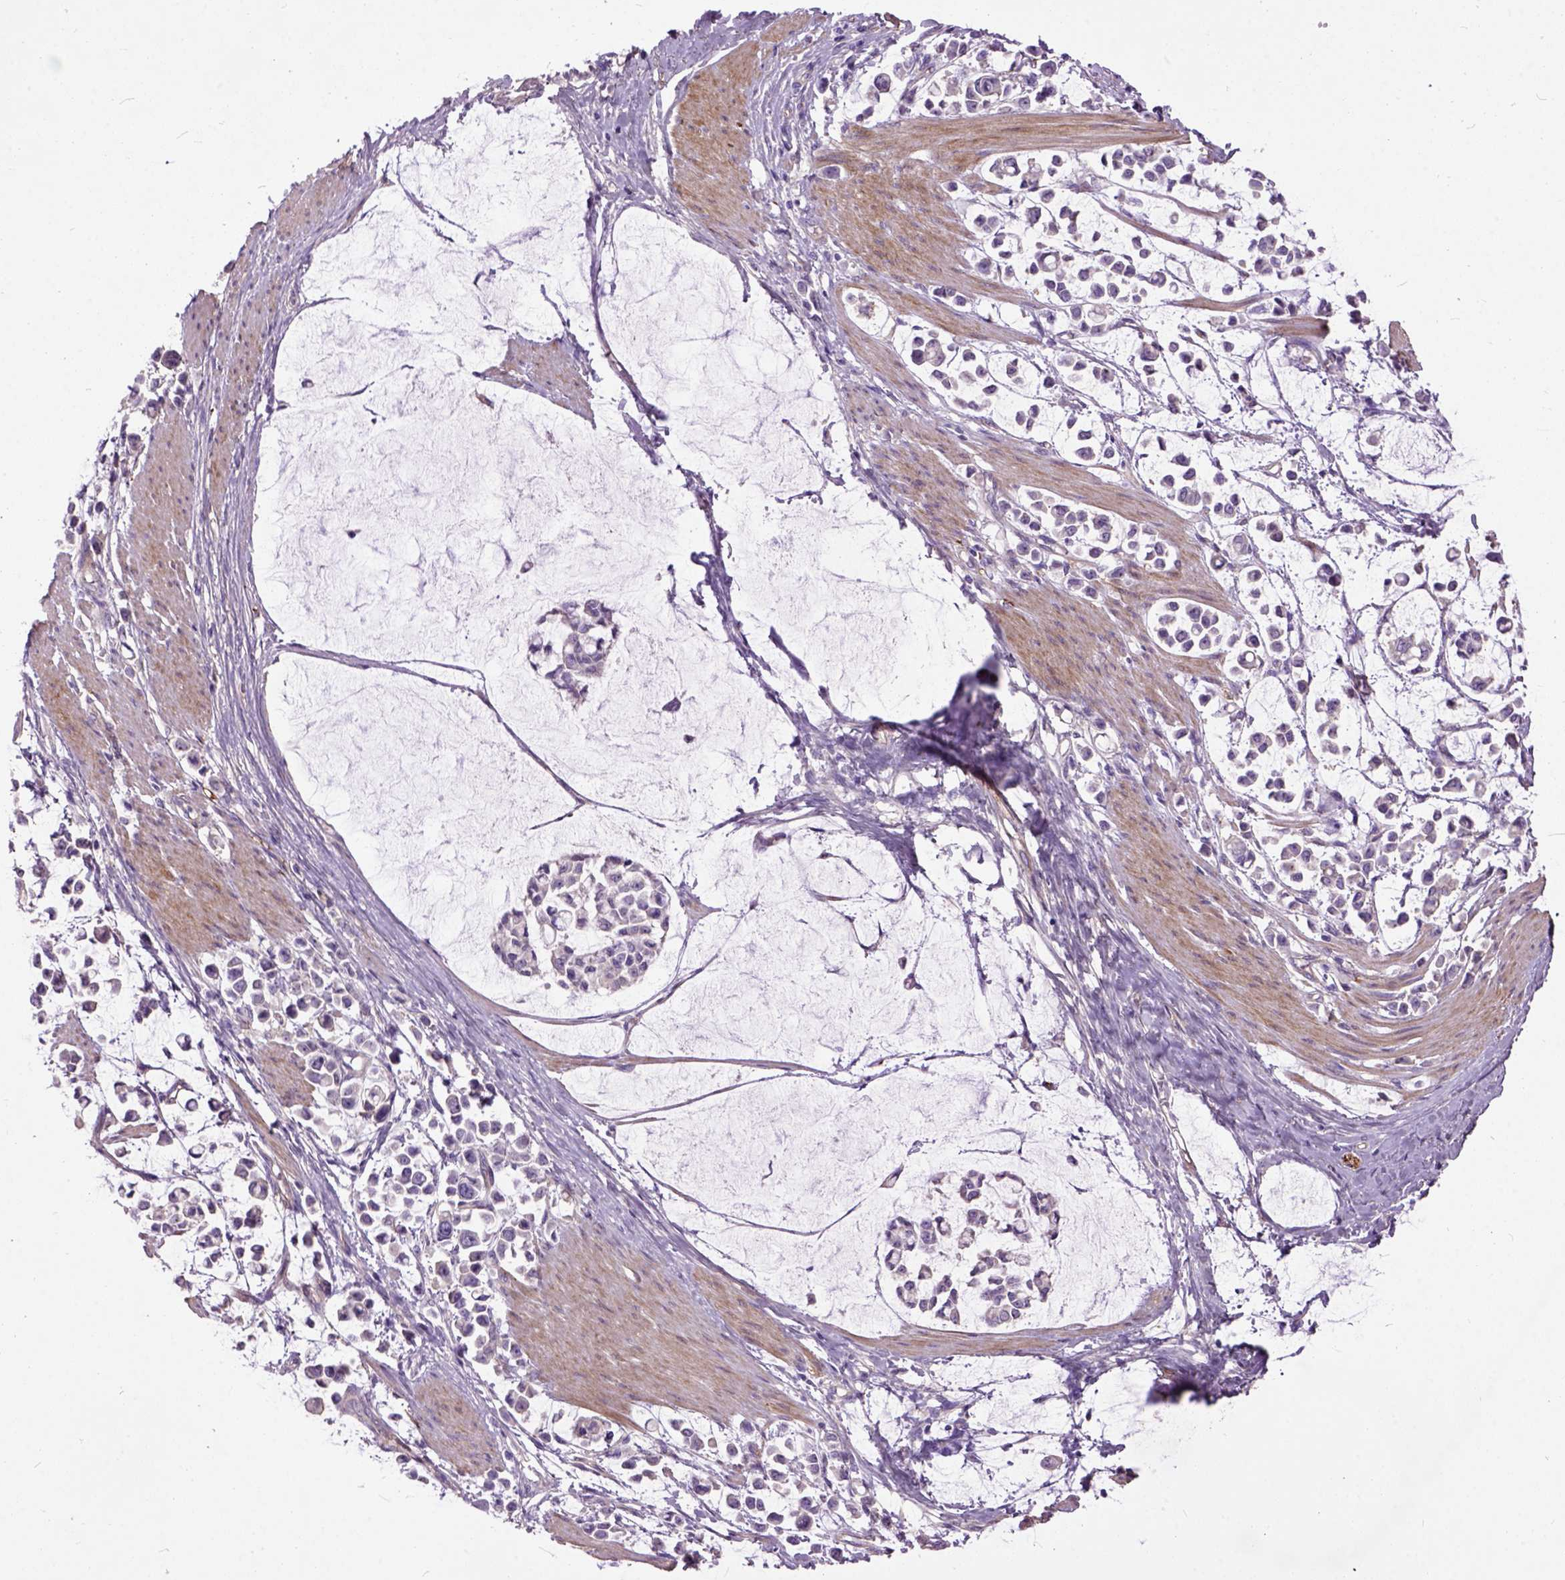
{"staining": {"intensity": "negative", "quantity": "none", "location": "none"}, "tissue": "stomach cancer", "cell_type": "Tumor cells", "image_type": "cancer", "snomed": [{"axis": "morphology", "description": "Adenocarcinoma, NOS"}, {"axis": "topography", "description": "Stomach"}], "caption": "Tumor cells are negative for protein expression in human stomach cancer. Nuclei are stained in blue.", "gene": "MAPT", "patient": {"sex": "male", "age": 82}}